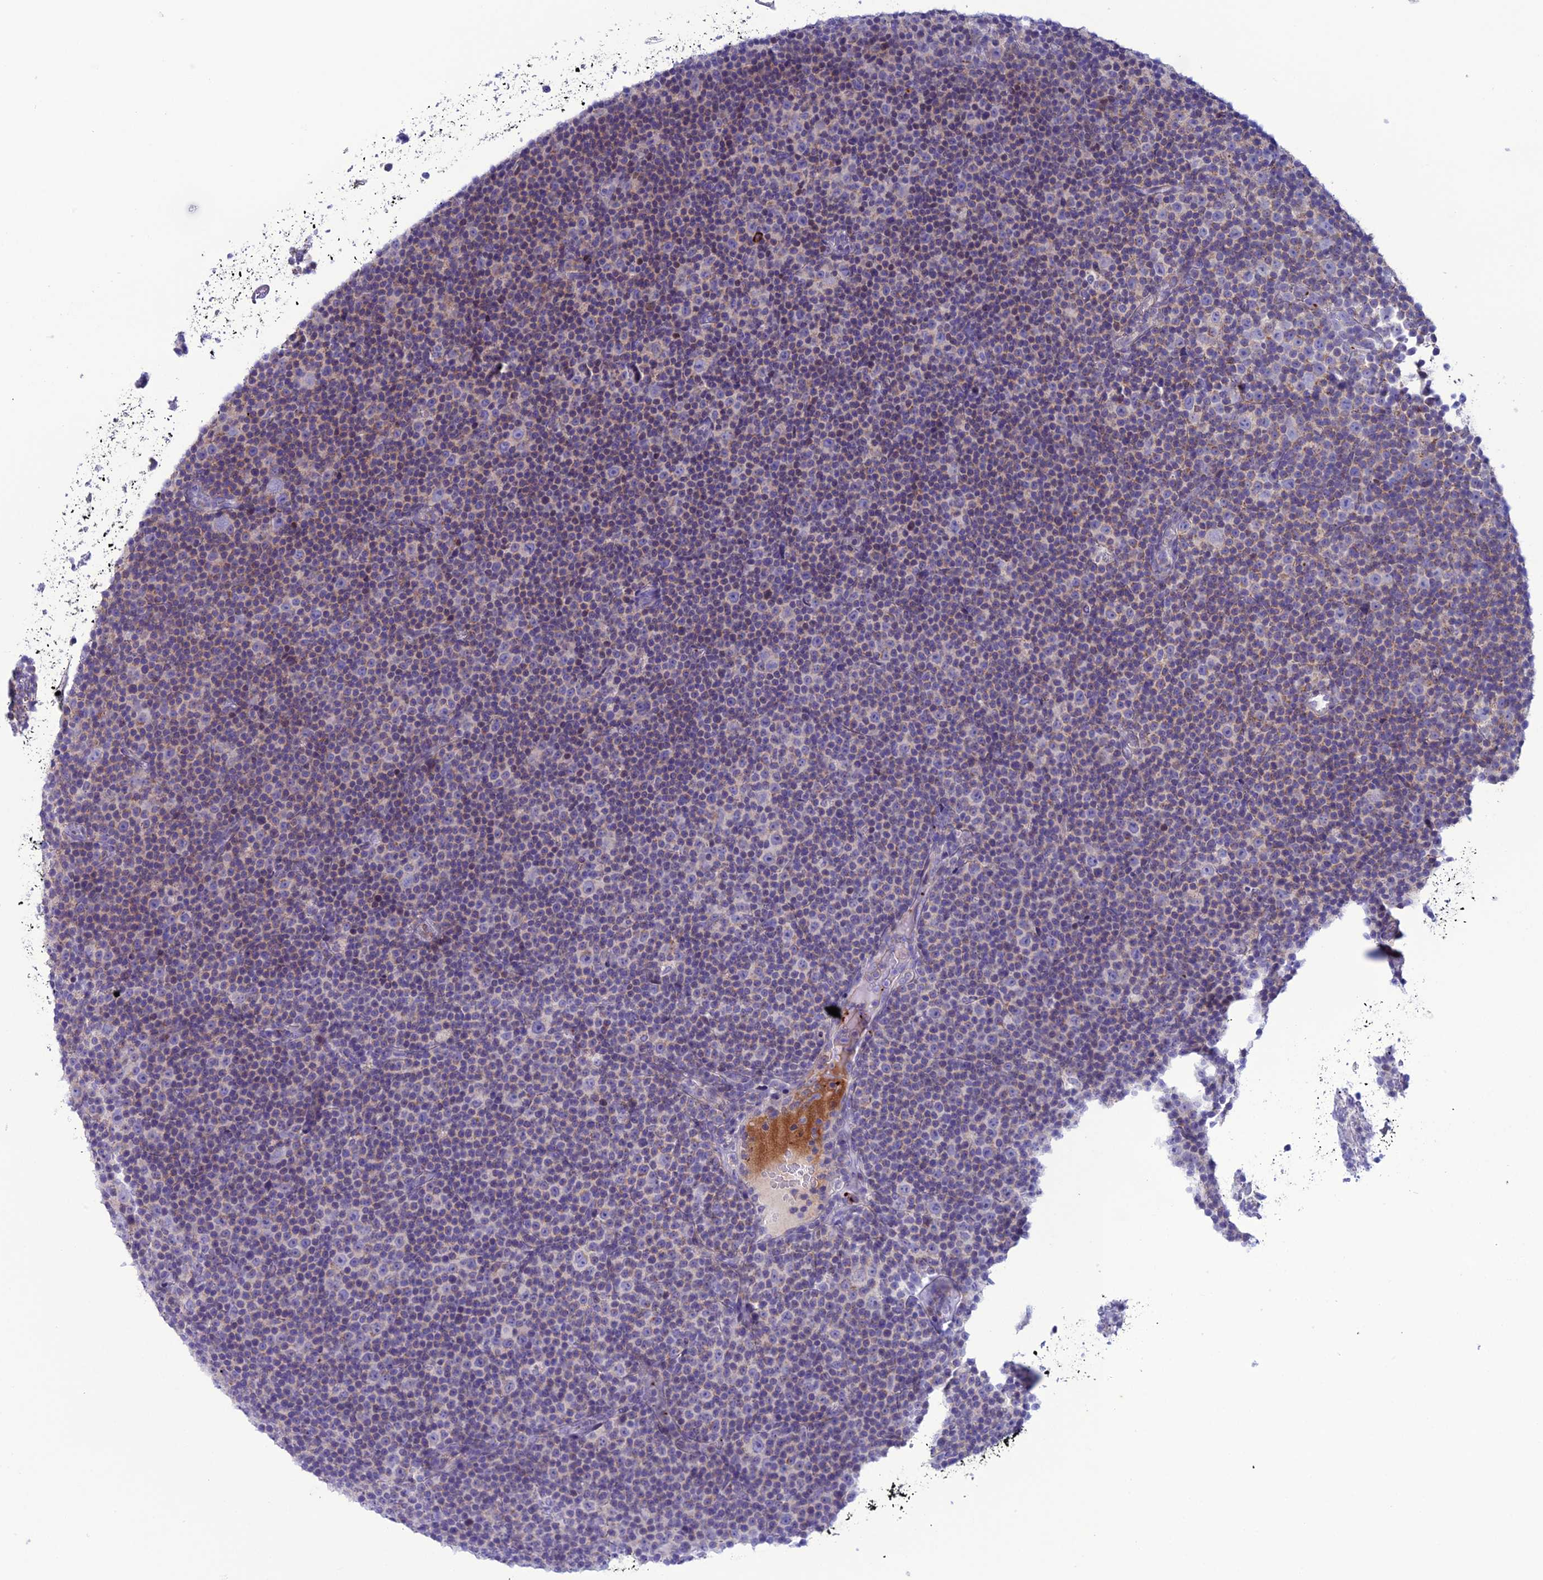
{"staining": {"intensity": "weak", "quantity": "<25%", "location": "cytoplasmic/membranous"}, "tissue": "lymphoma", "cell_type": "Tumor cells", "image_type": "cancer", "snomed": [{"axis": "morphology", "description": "Malignant lymphoma, non-Hodgkin's type, Low grade"}, {"axis": "topography", "description": "Lymph node"}], "caption": "The immunohistochemistry image has no significant positivity in tumor cells of lymphoma tissue.", "gene": "C21orf140", "patient": {"sex": "female", "age": 67}}